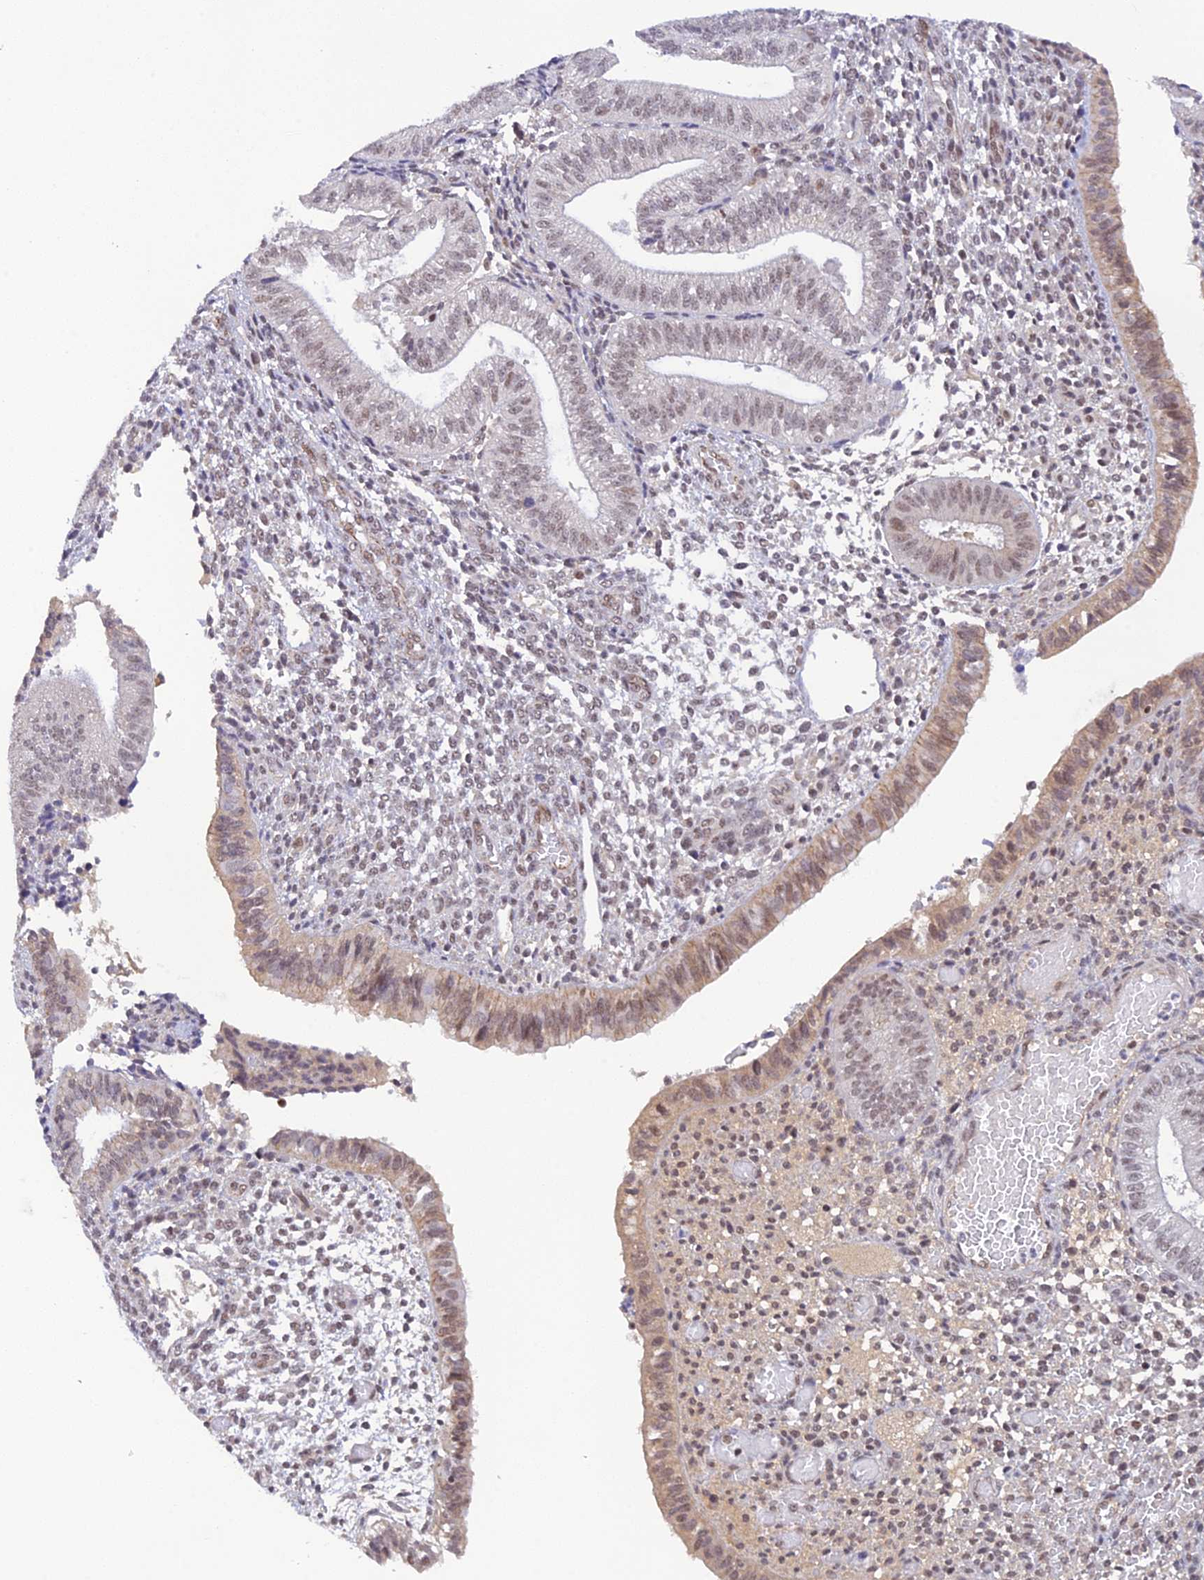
{"staining": {"intensity": "weak", "quantity": "25%-75%", "location": "nuclear"}, "tissue": "endometrium", "cell_type": "Cells in endometrial stroma", "image_type": "normal", "snomed": [{"axis": "morphology", "description": "Normal tissue, NOS"}, {"axis": "topography", "description": "Endometrium"}], "caption": "Cells in endometrial stroma display weak nuclear expression in approximately 25%-75% of cells in unremarkable endometrium. The staining is performed using DAB (3,3'-diaminobenzidine) brown chromogen to label protein expression. The nuclei are counter-stained blue using hematoxylin.", "gene": "THAP11", "patient": {"sex": "female", "age": 34}}